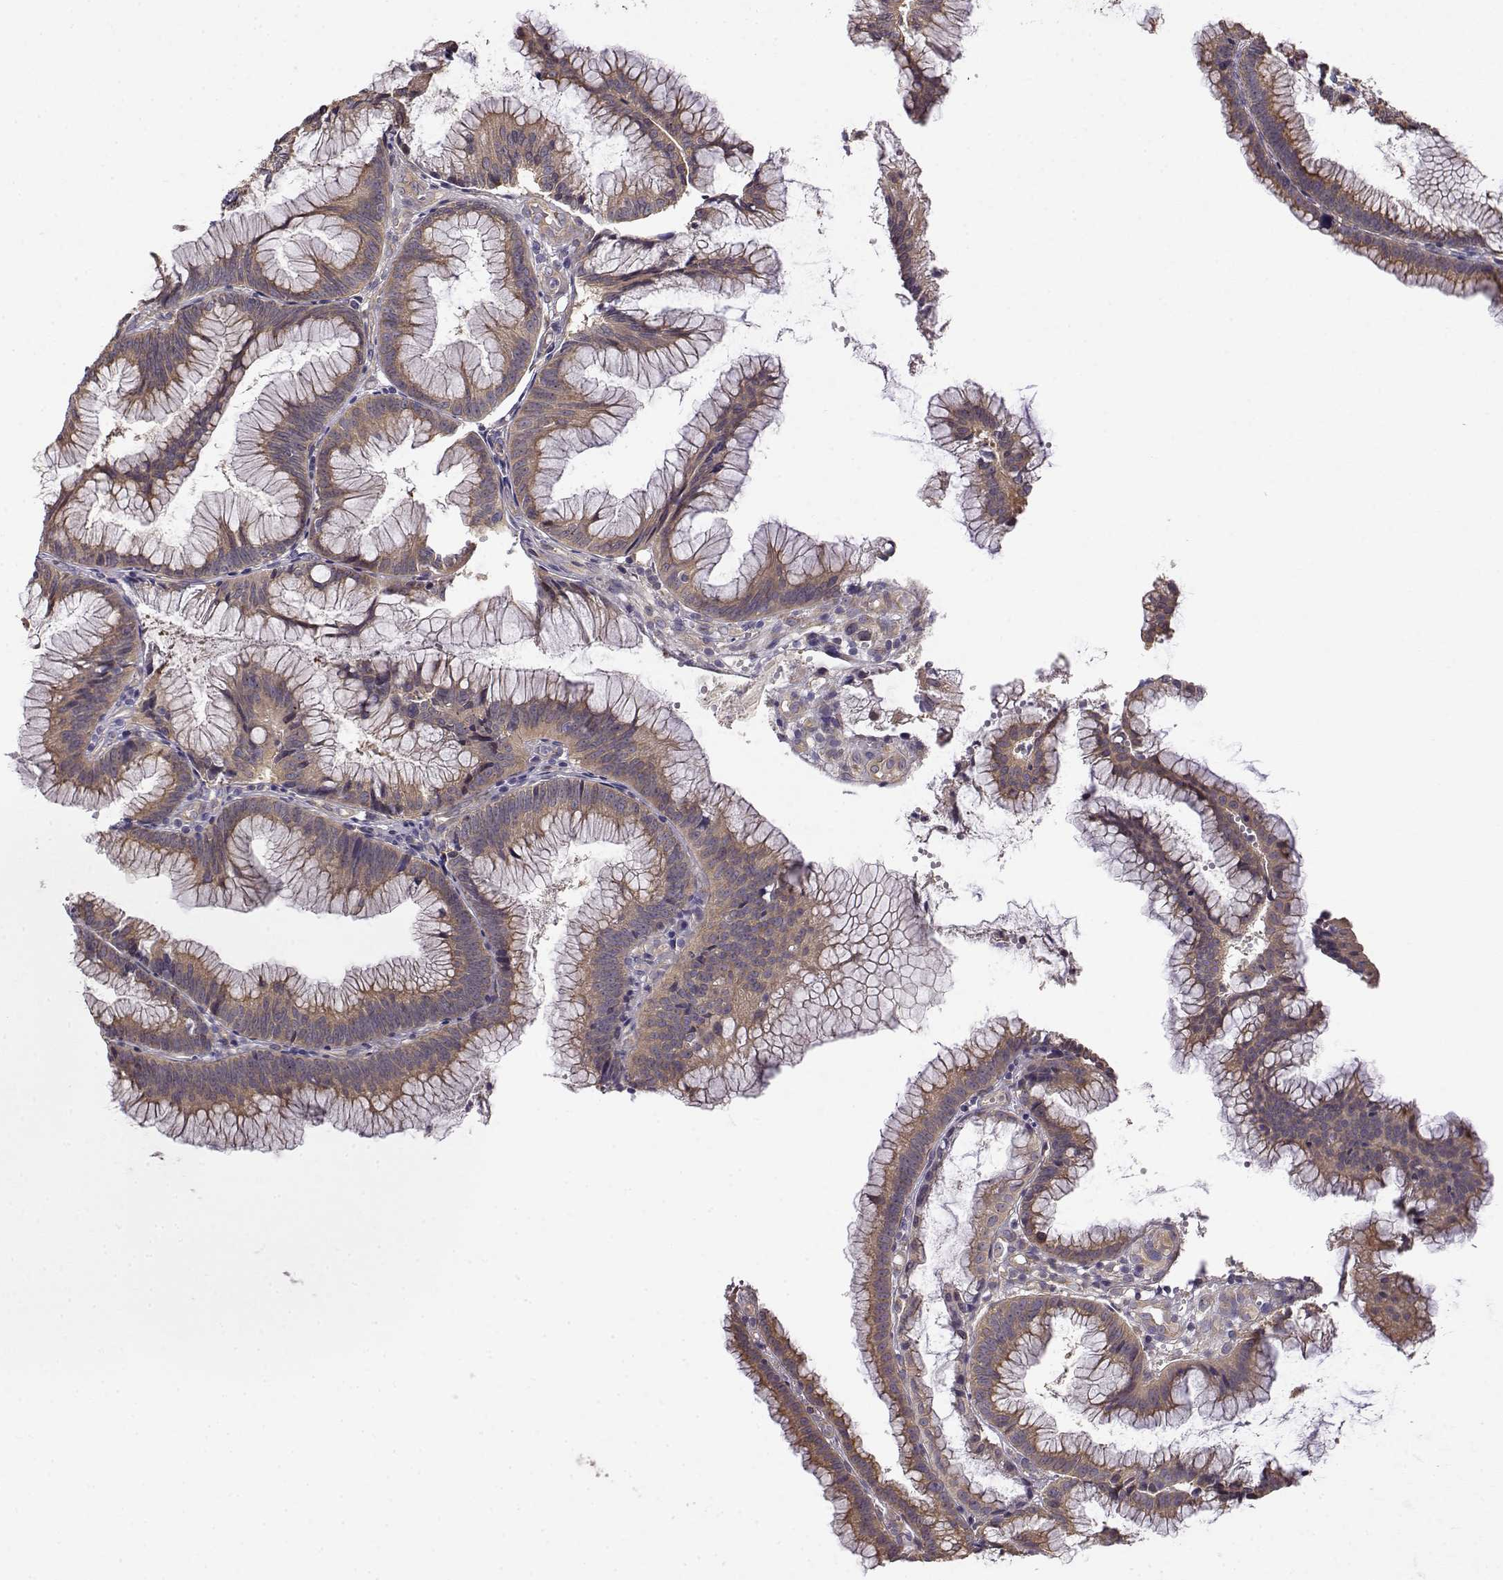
{"staining": {"intensity": "moderate", "quantity": ">75%", "location": "cytoplasmic/membranous"}, "tissue": "colorectal cancer", "cell_type": "Tumor cells", "image_type": "cancer", "snomed": [{"axis": "morphology", "description": "Adenocarcinoma, NOS"}, {"axis": "topography", "description": "Colon"}], "caption": "Colorectal cancer stained with a brown dye reveals moderate cytoplasmic/membranous positive staining in approximately >75% of tumor cells.", "gene": "PAIP1", "patient": {"sex": "female", "age": 78}}